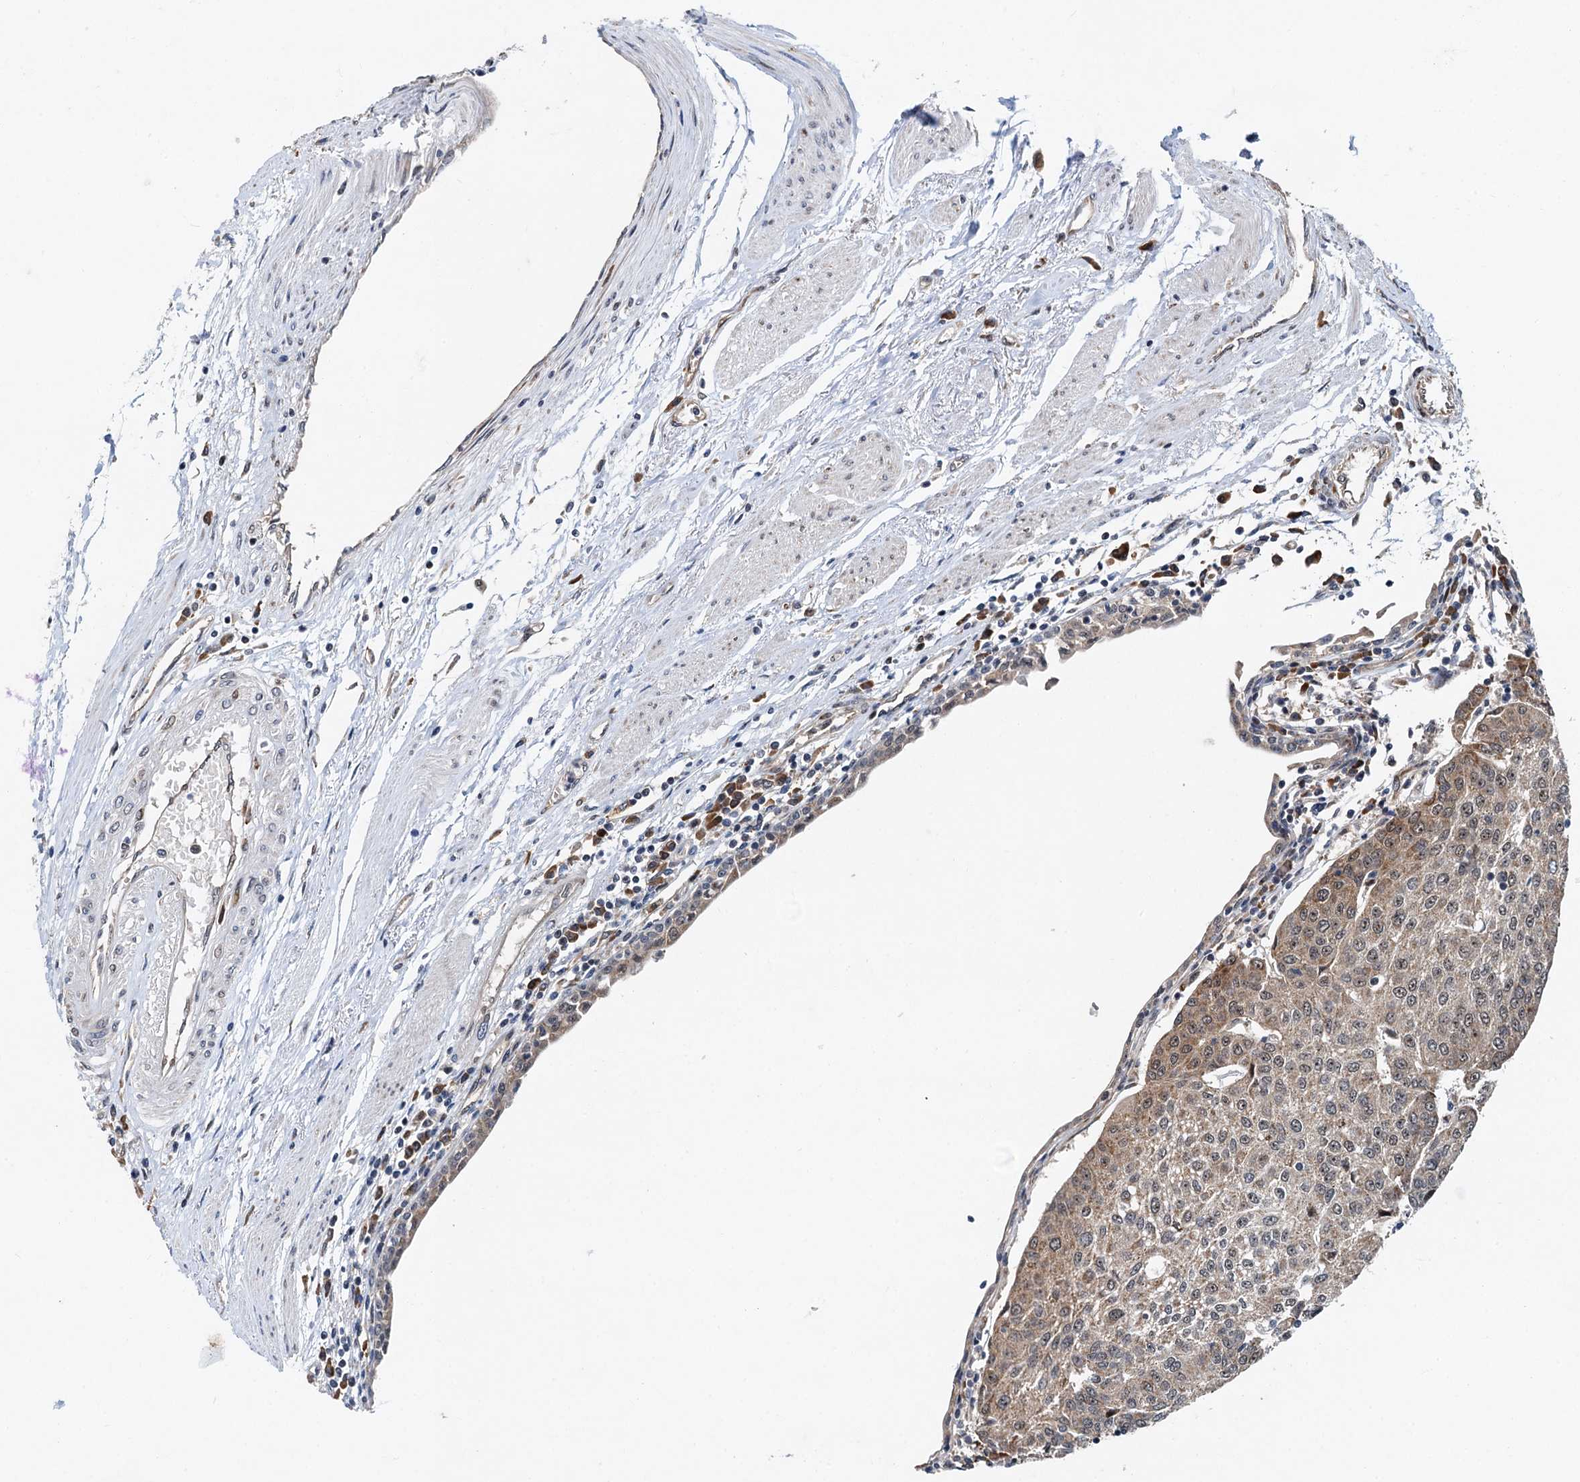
{"staining": {"intensity": "weak", "quantity": ">75%", "location": "cytoplasmic/membranous"}, "tissue": "urothelial cancer", "cell_type": "Tumor cells", "image_type": "cancer", "snomed": [{"axis": "morphology", "description": "Urothelial carcinoma, High grade"}, {"axis": "topography", "description": "Urinary bladder"}], "caption": "Tumor cells demonstrate low levels of weak cytoplasmic/membranous staining in about >75% of cells in human urothelial carcinoma (high-grade).", "gene": "DNAJC21", "patient": {"sex": "female", "age": 85}}